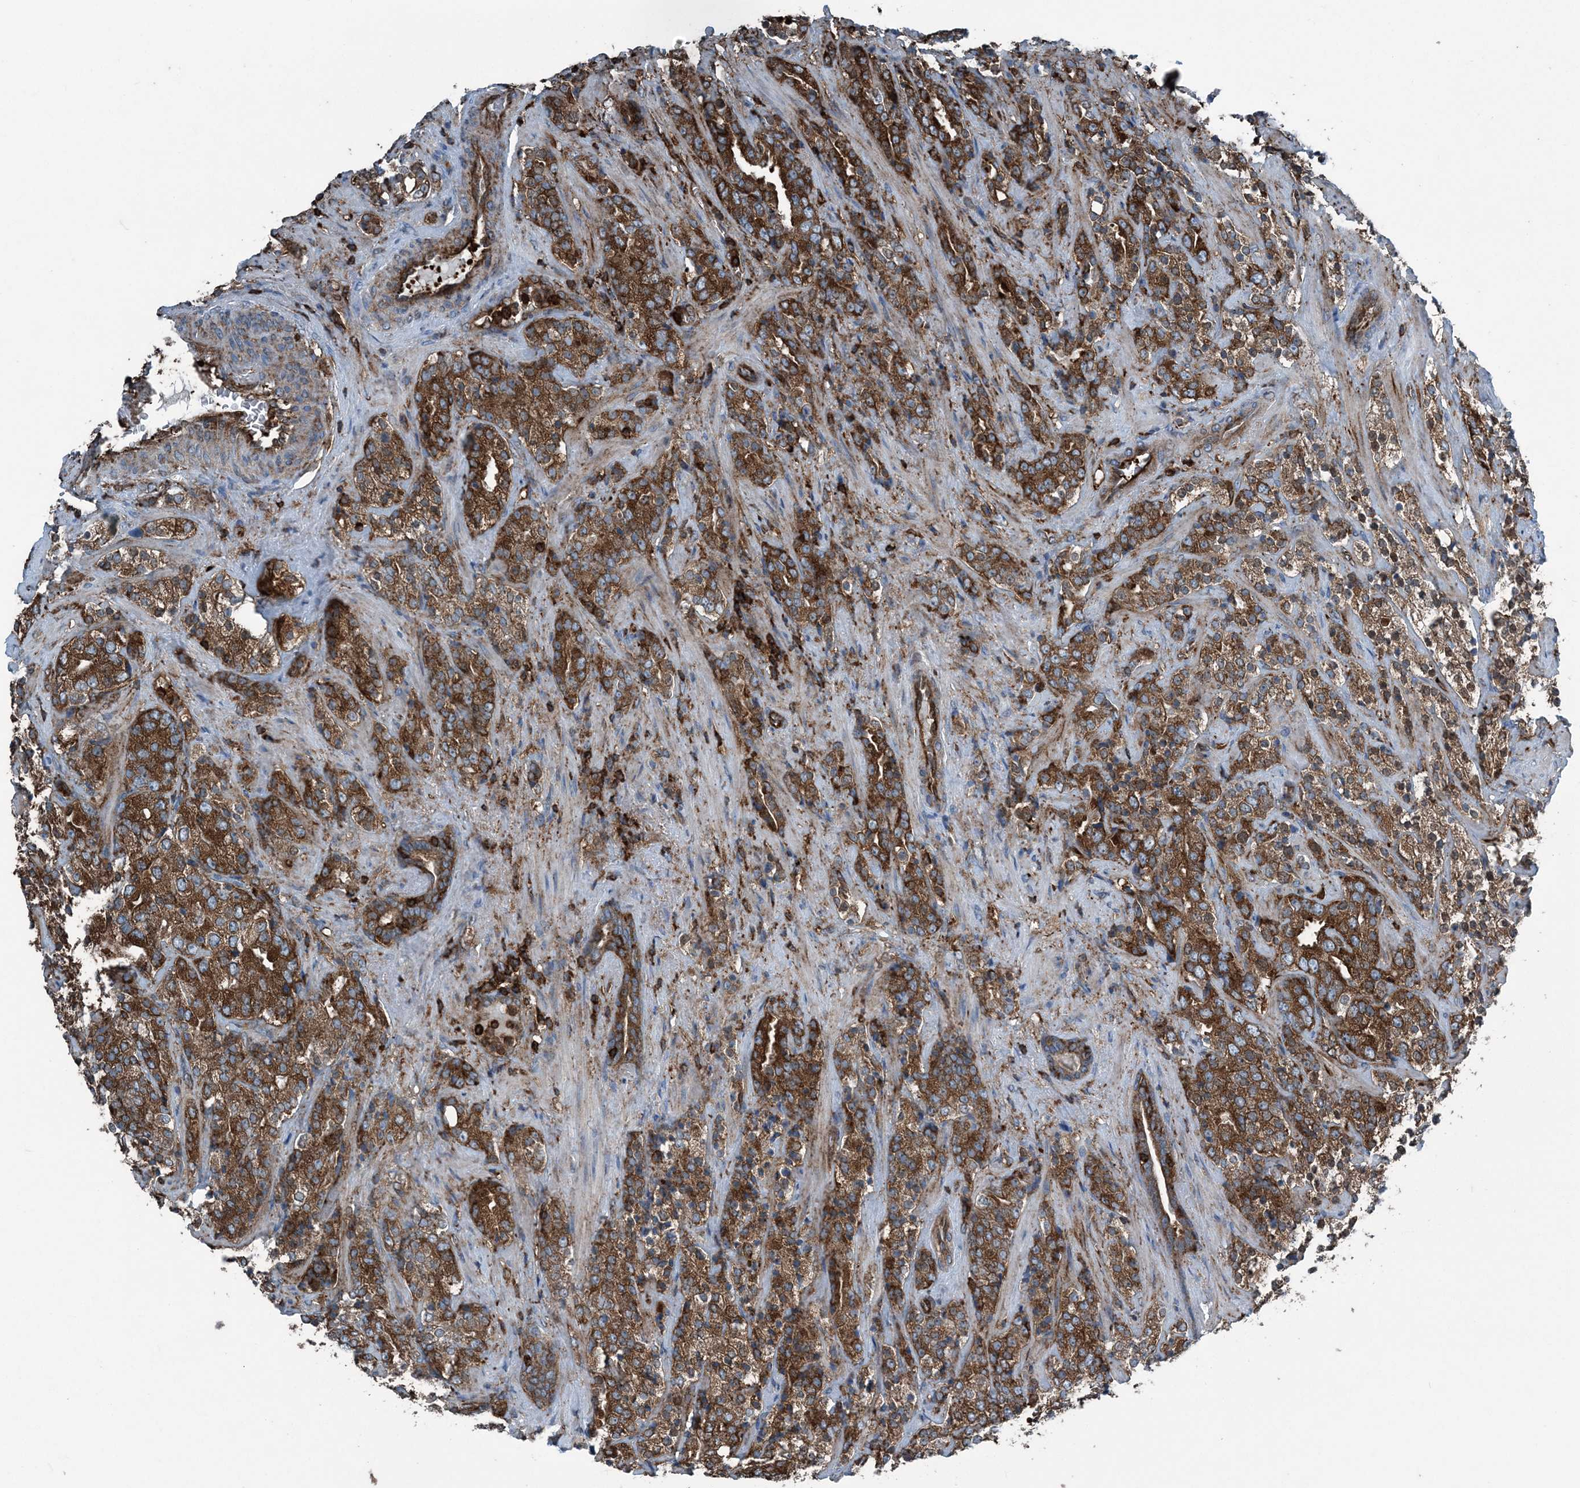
{"staining": {"intensity": "strong", "quantity": ">75%", "location": "cytoplasmic/membranous"}, "tissue": "prostate cancer", "cell_type": "Tumor cells", "image_type": "cancer", "snomed": [{"axis": "morphology", "description": "Adenocarcinoma, High grade"}, {"axis": "topography", "description": "Prostate"}], "caption": "Immunohistochemistry image of prostate cancer (high-grade adenocarcinoma) stained for a protein (brown), which exhibits high levels of strong cytoplasmic/membranous positivity in about >75% of tumor cells.", "gene": "CFL1", "patient": {"sex": "male", "age": 71}}